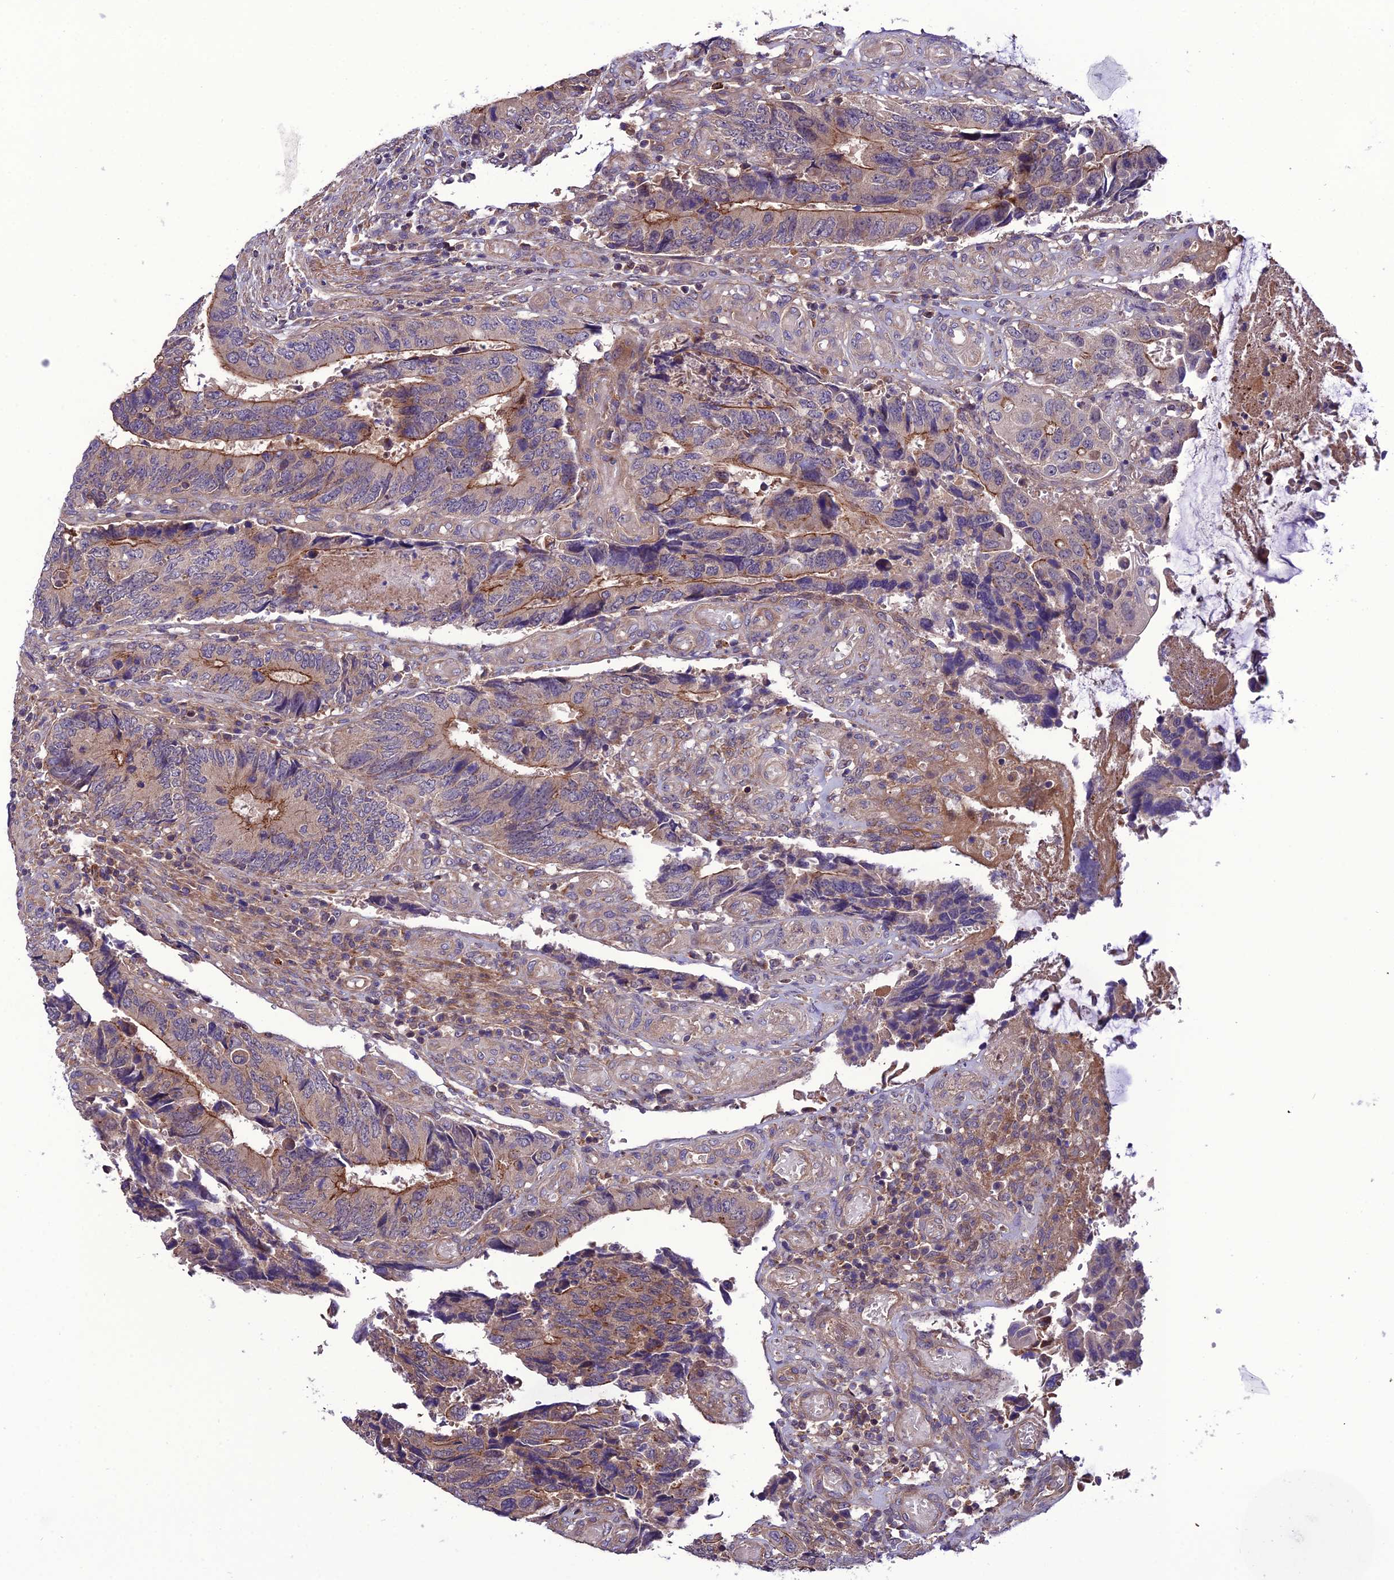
{"staining": {"intensity": "moderate", "quantity": "<25%", "location": "cytoplasmic/membranous"}, "tissue": "colorectal cancer", "cell_type": "Tumor cells", "image_type": "cancer", "snomed": [{"axis": "morphology", "description": "Adenocarcinoma, NOS"}, {"axis": "topography", "description": "Colon"}], "caption": "This photomicrograph reveals IHC staining of human adenocarcinoma (colorectal), with low moderate cytoplasmic/membranous positivity in approximately <25% of tumor cells.", "gene": "PPIL3", "patient": {"sex": "male", "age": 87}}